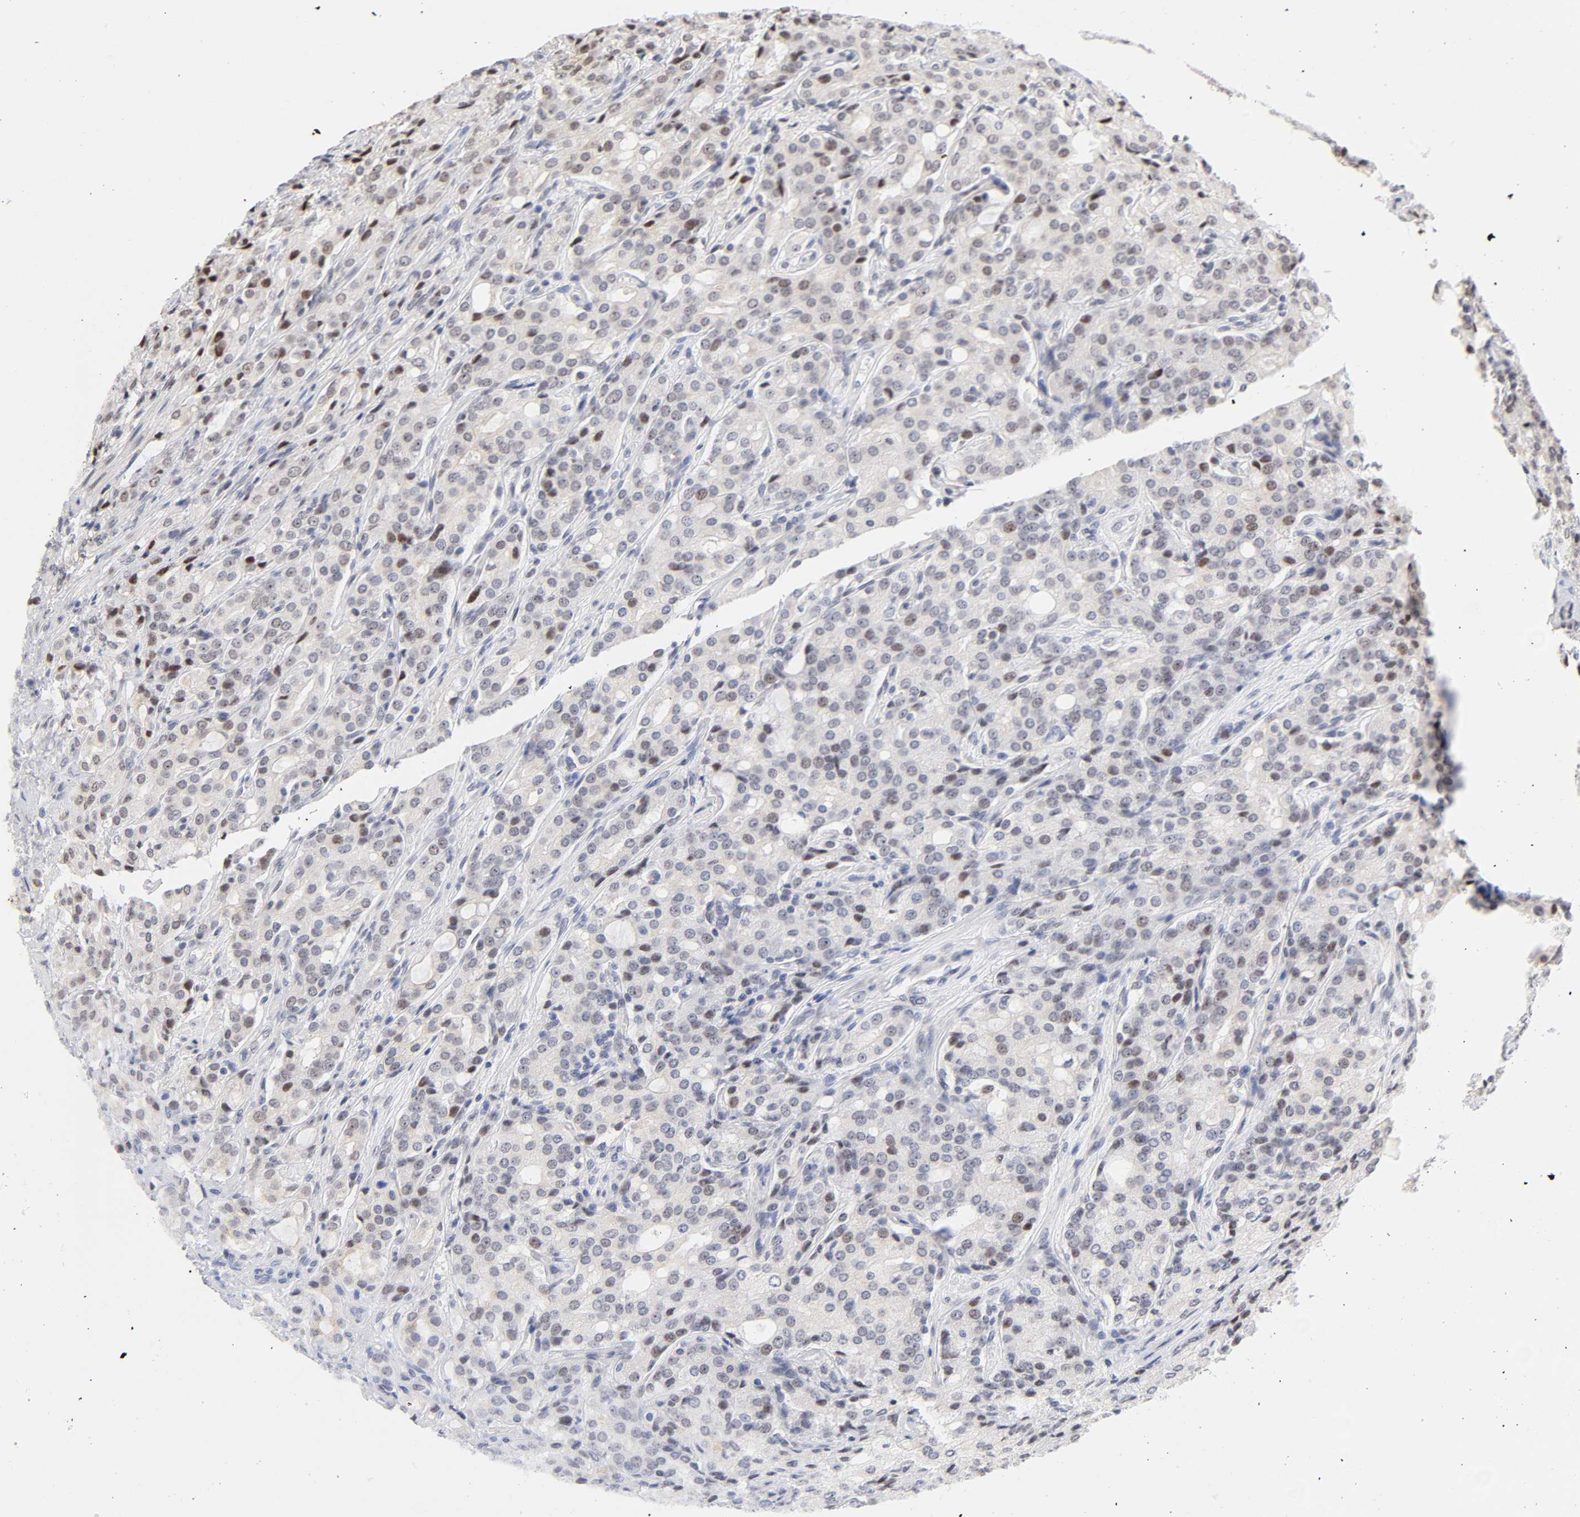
{"staining": {"intensity": "weak", "quantity": "25%-75%", "location": "nuclear"}, "tissue": "prostate cancer", "cell_type": "Tumor cells", "image_type": "cancer", "snomed": [{"axis": "morphology", "description": "Adenocarcinoma, High grade"}, {"axis": "topography", "description": "Prostate"}], "caption": "This is an image of immunohistochemistry (IHC) staining of prostate adenocarcinoma (high-grade), which shows weak staining in the nuclear of tumor cells.", "gene": "TP53RK", "patient": {"sex": "male", "age": 72}}